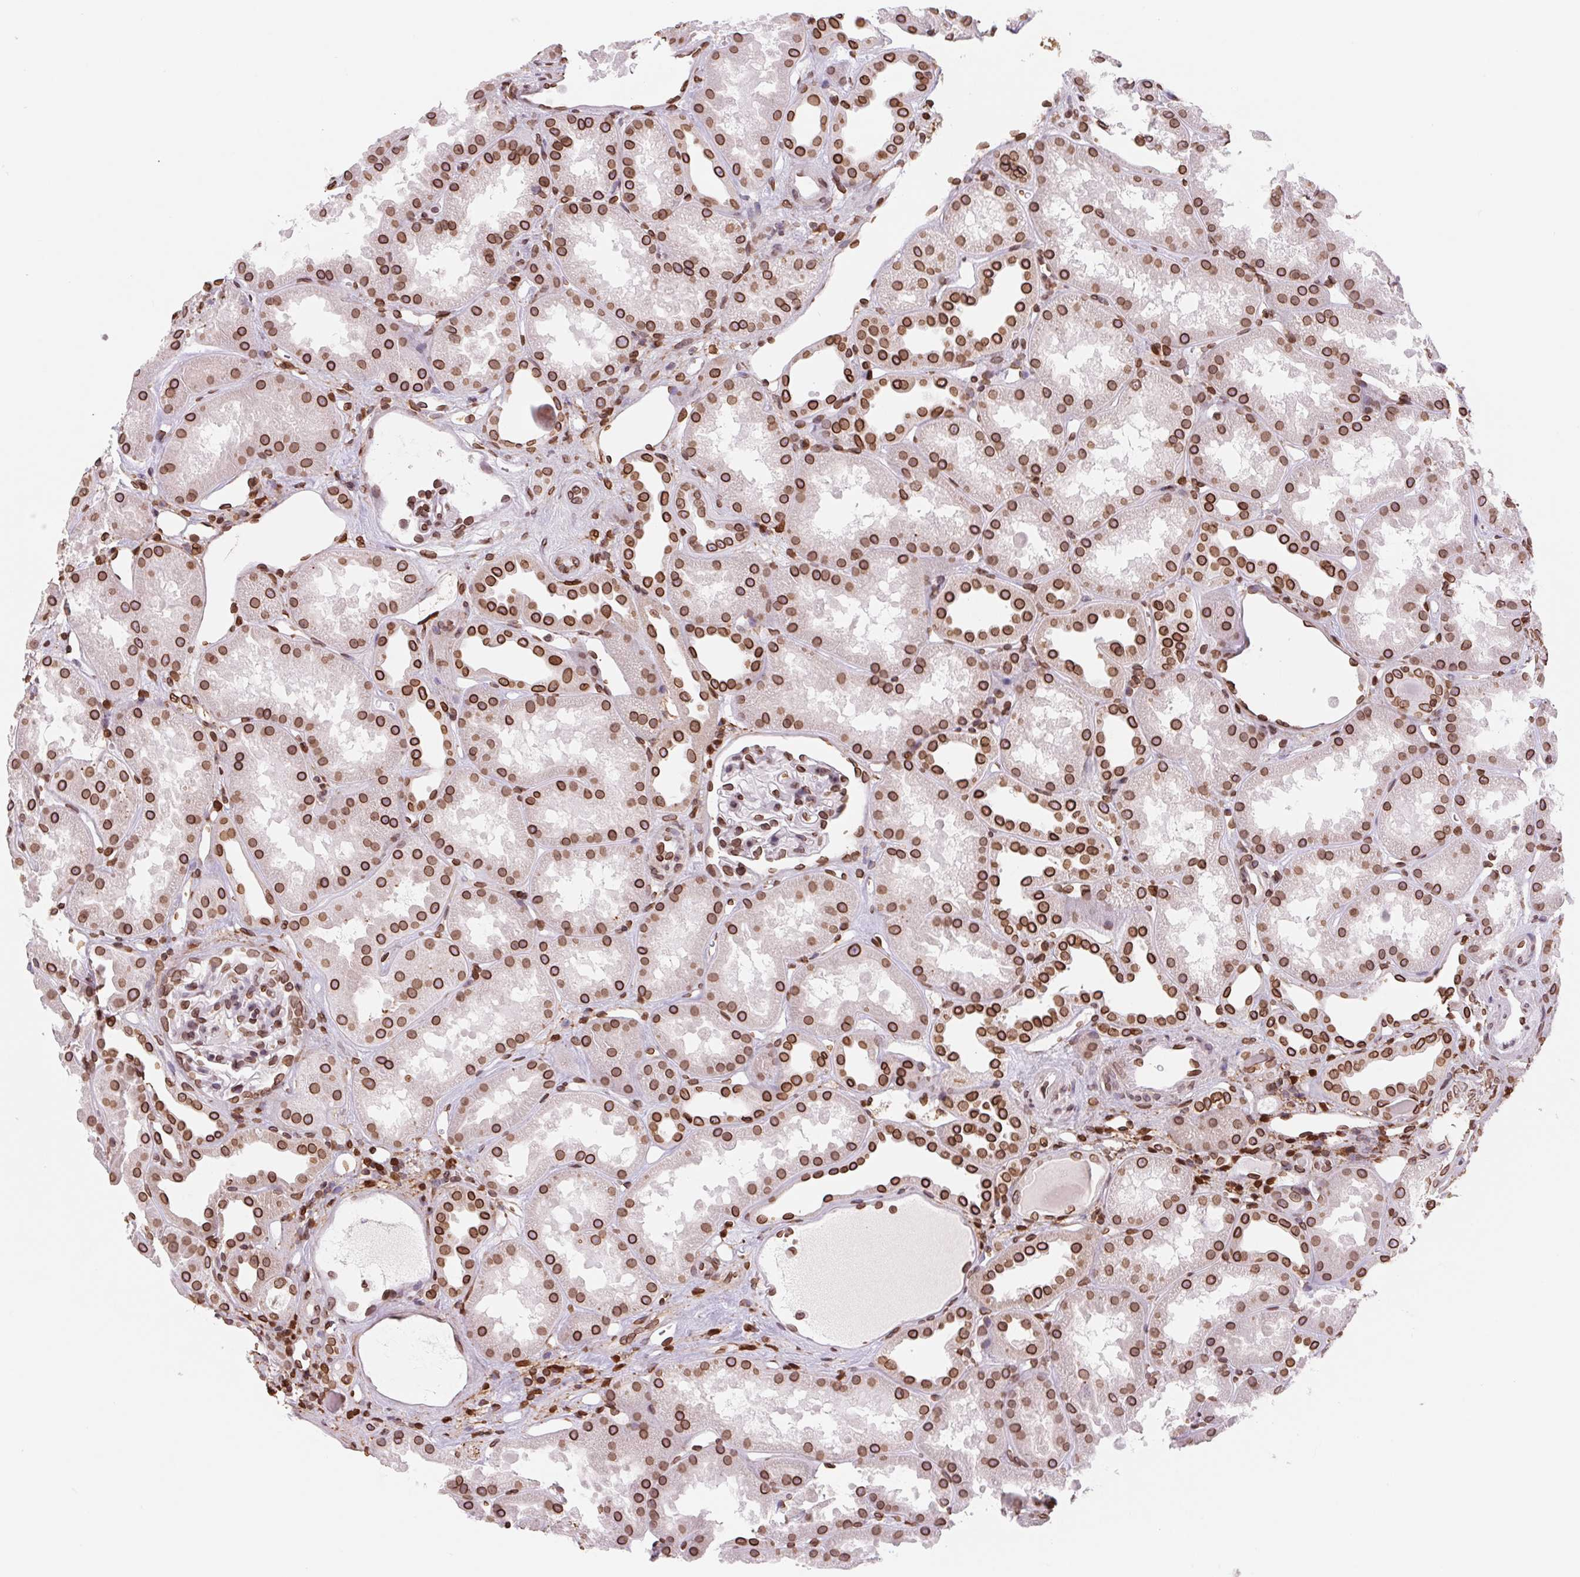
{"staining": {"intensity": "strong", "quantity": "25%-75%", "location": "cytoplasmic/membranous,nuclear"}, "tissue": "kidney", "cell_type": "Cells in glomeruli", "image_type": "normal", "snomed": [{"axis": "morphology", "description": "Normal tissue, NOS"}, {"axis": "topography", "description": "Kidney"}], "caption": "The histopathology image demonstrates immunohistochemical staining of unremarkable kidney. There is strong cytoplasmic/membranous,nuclear positivity is present in approximately 25%-75% of cells in glomeruli. Using DAB (3,3'-diaminobenzidine) (brown) and hematoxylin (blue) stains, captured at high magnification using brightfield microscopy.", "gene": "LMNB2", "patient": {"sex": "male", "age": 61}}